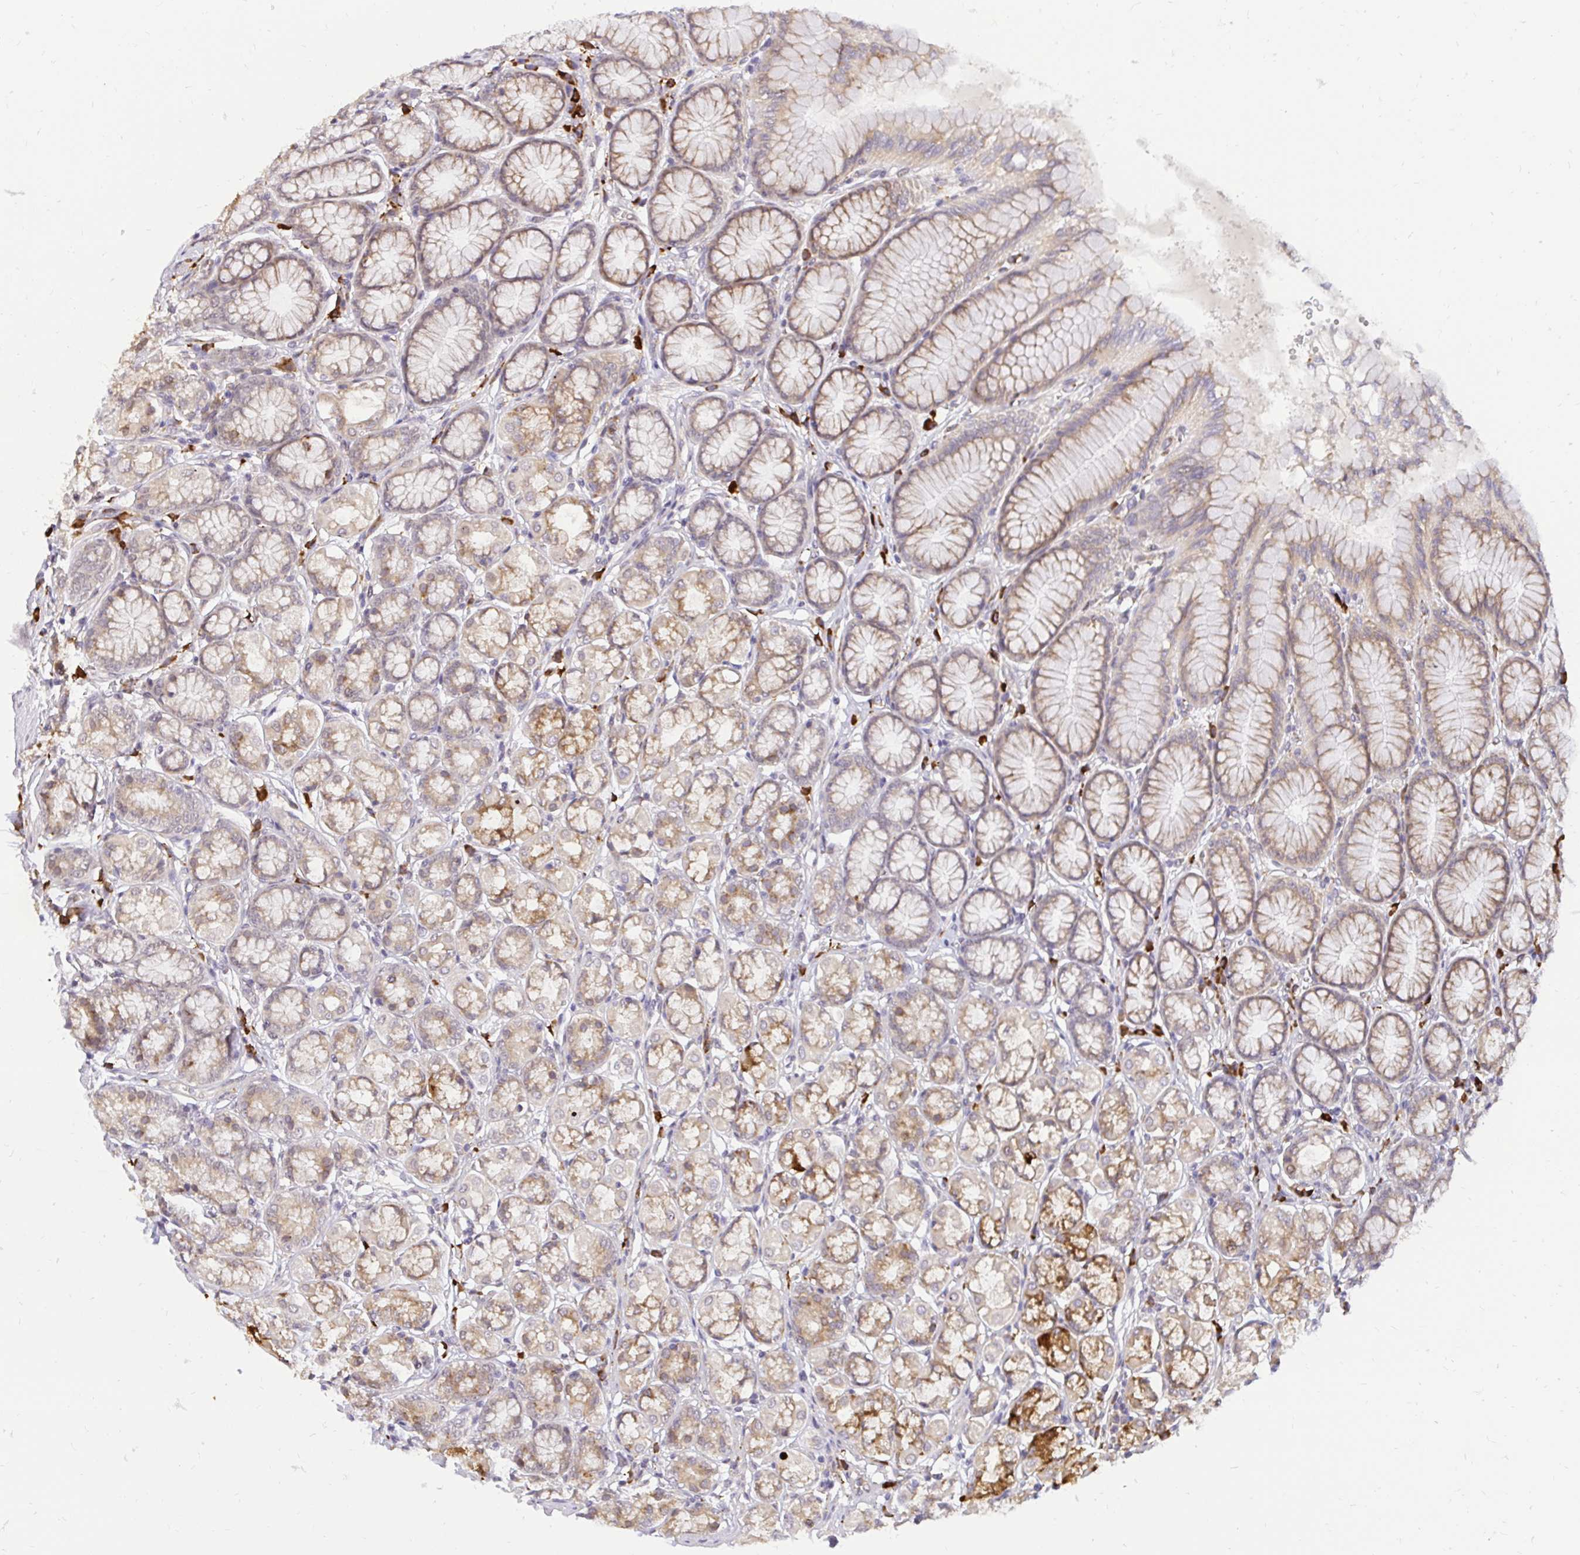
{"staining": {"intensity": "strong", "quantity": "25%-75%", "location": "cytoplasmic/membranous"}, "tissue": "stomach", "cell_type": "Glandular cells", "image_type": "normal", "snomed": [{"axis": "morphology", "description": "Normal tissue, NOS"}, {"axis": "topography", "description": "Stomach"}, {"axis": "topography", "description": "Stomach, lower"}], "caption": "The immunohistochemical stain labels strong cytoplasmic/membranous positivity in glandular cells of unremarkable stomach. The staining is performed using DAB (3,3'-diaminobenzidine) brown chromogen to label protein expression. The nuclei are counter-stained blue using hematoxylin.", "gene": "NAALAD2", "patient": {"sex": "male", "age": 76}}